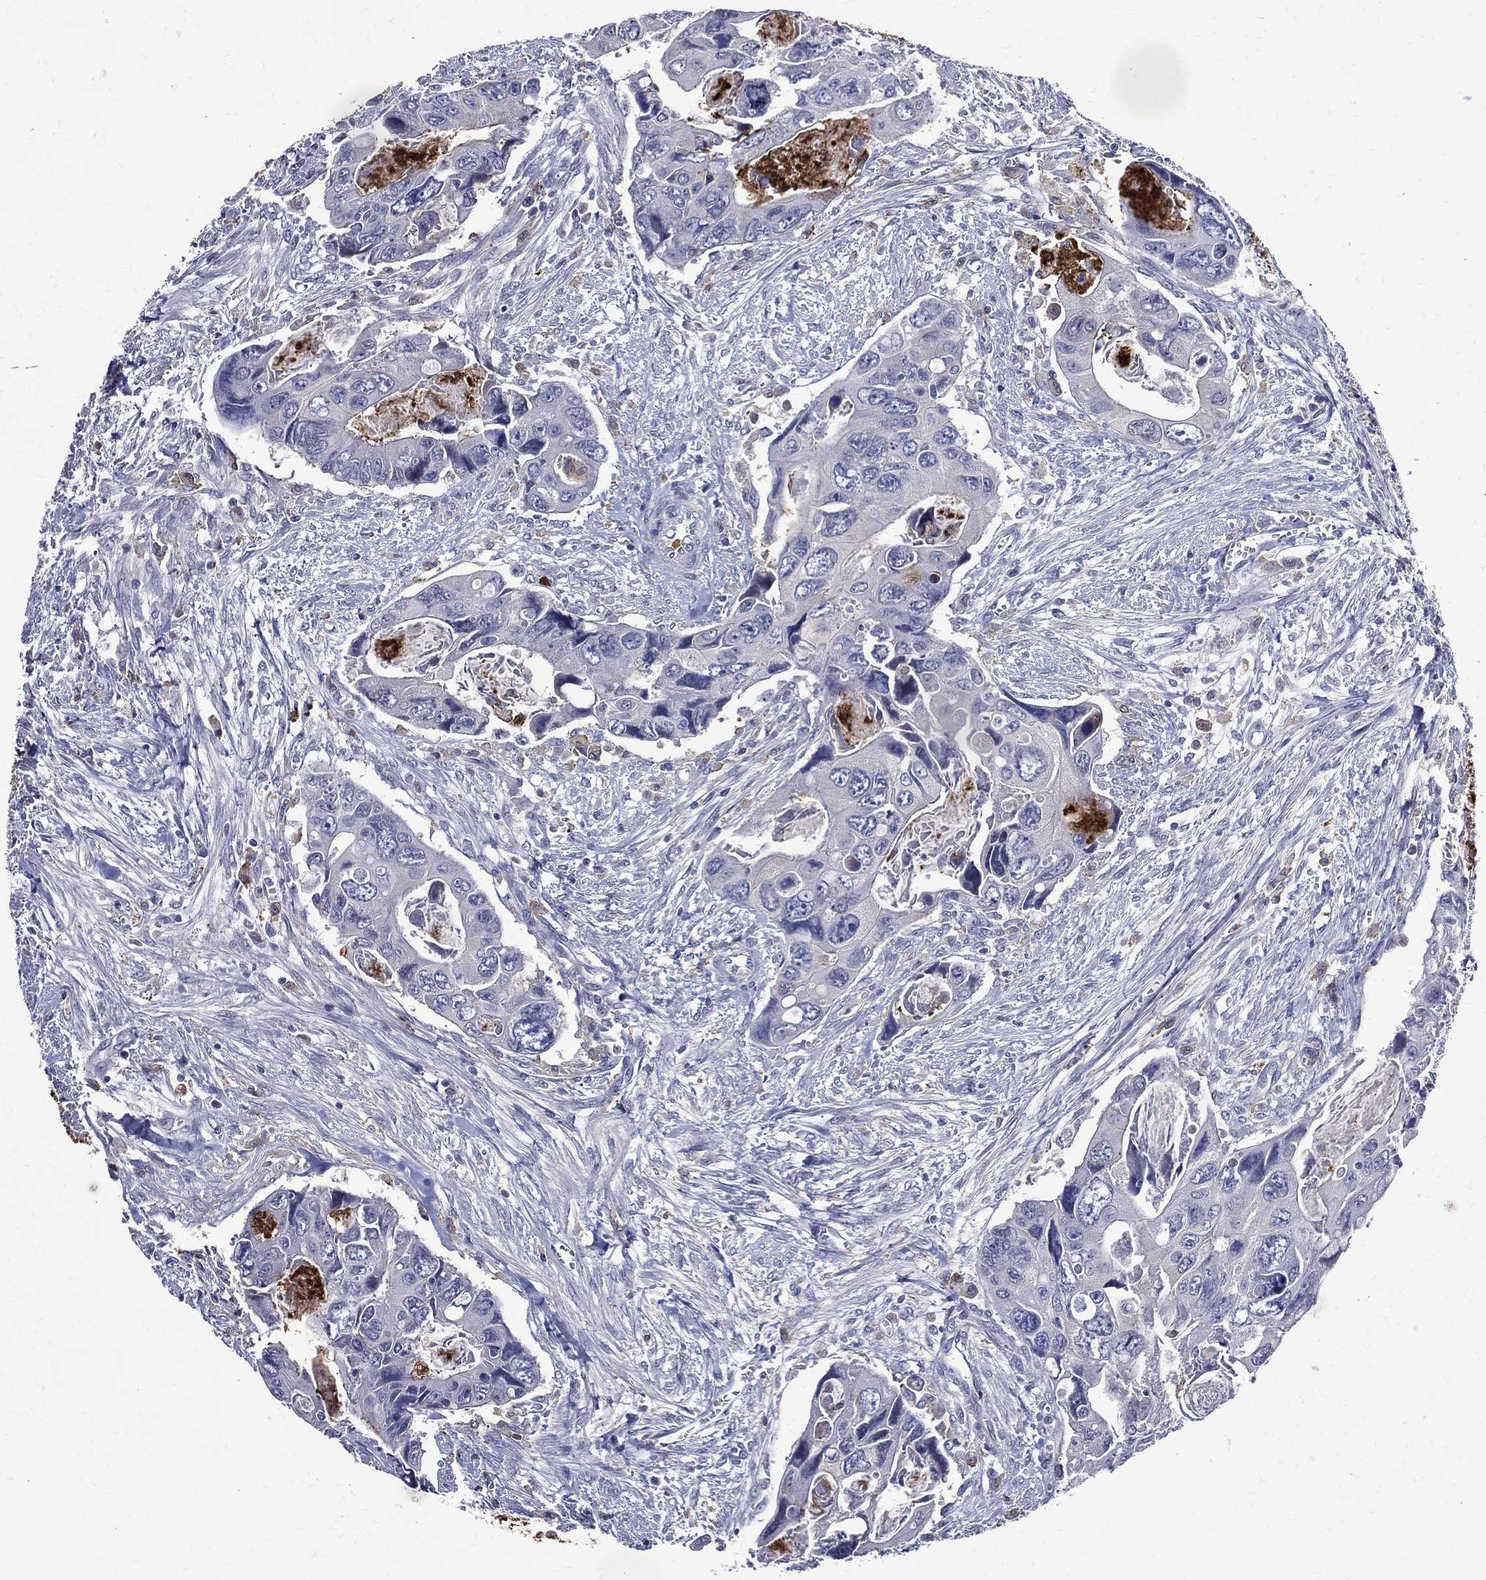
{"staining": {"intensity": "negative", "quantity": "none", "location": "none"}, "tissue": "colorectal cancer", "cell_type": "Tumor cells", "image_type": "cancer", "snomed": [{"axis": "morphology", "description": "Adenocarcinoma, NOS"}, {"axis": "topography", "description": "Rectum"}], "caption": "The micrograph reveals no staining of tumor cells in colorectal adenocarcinoma.", "gene": "GPR171", "patient": {"sex": "male", "age": 62}}